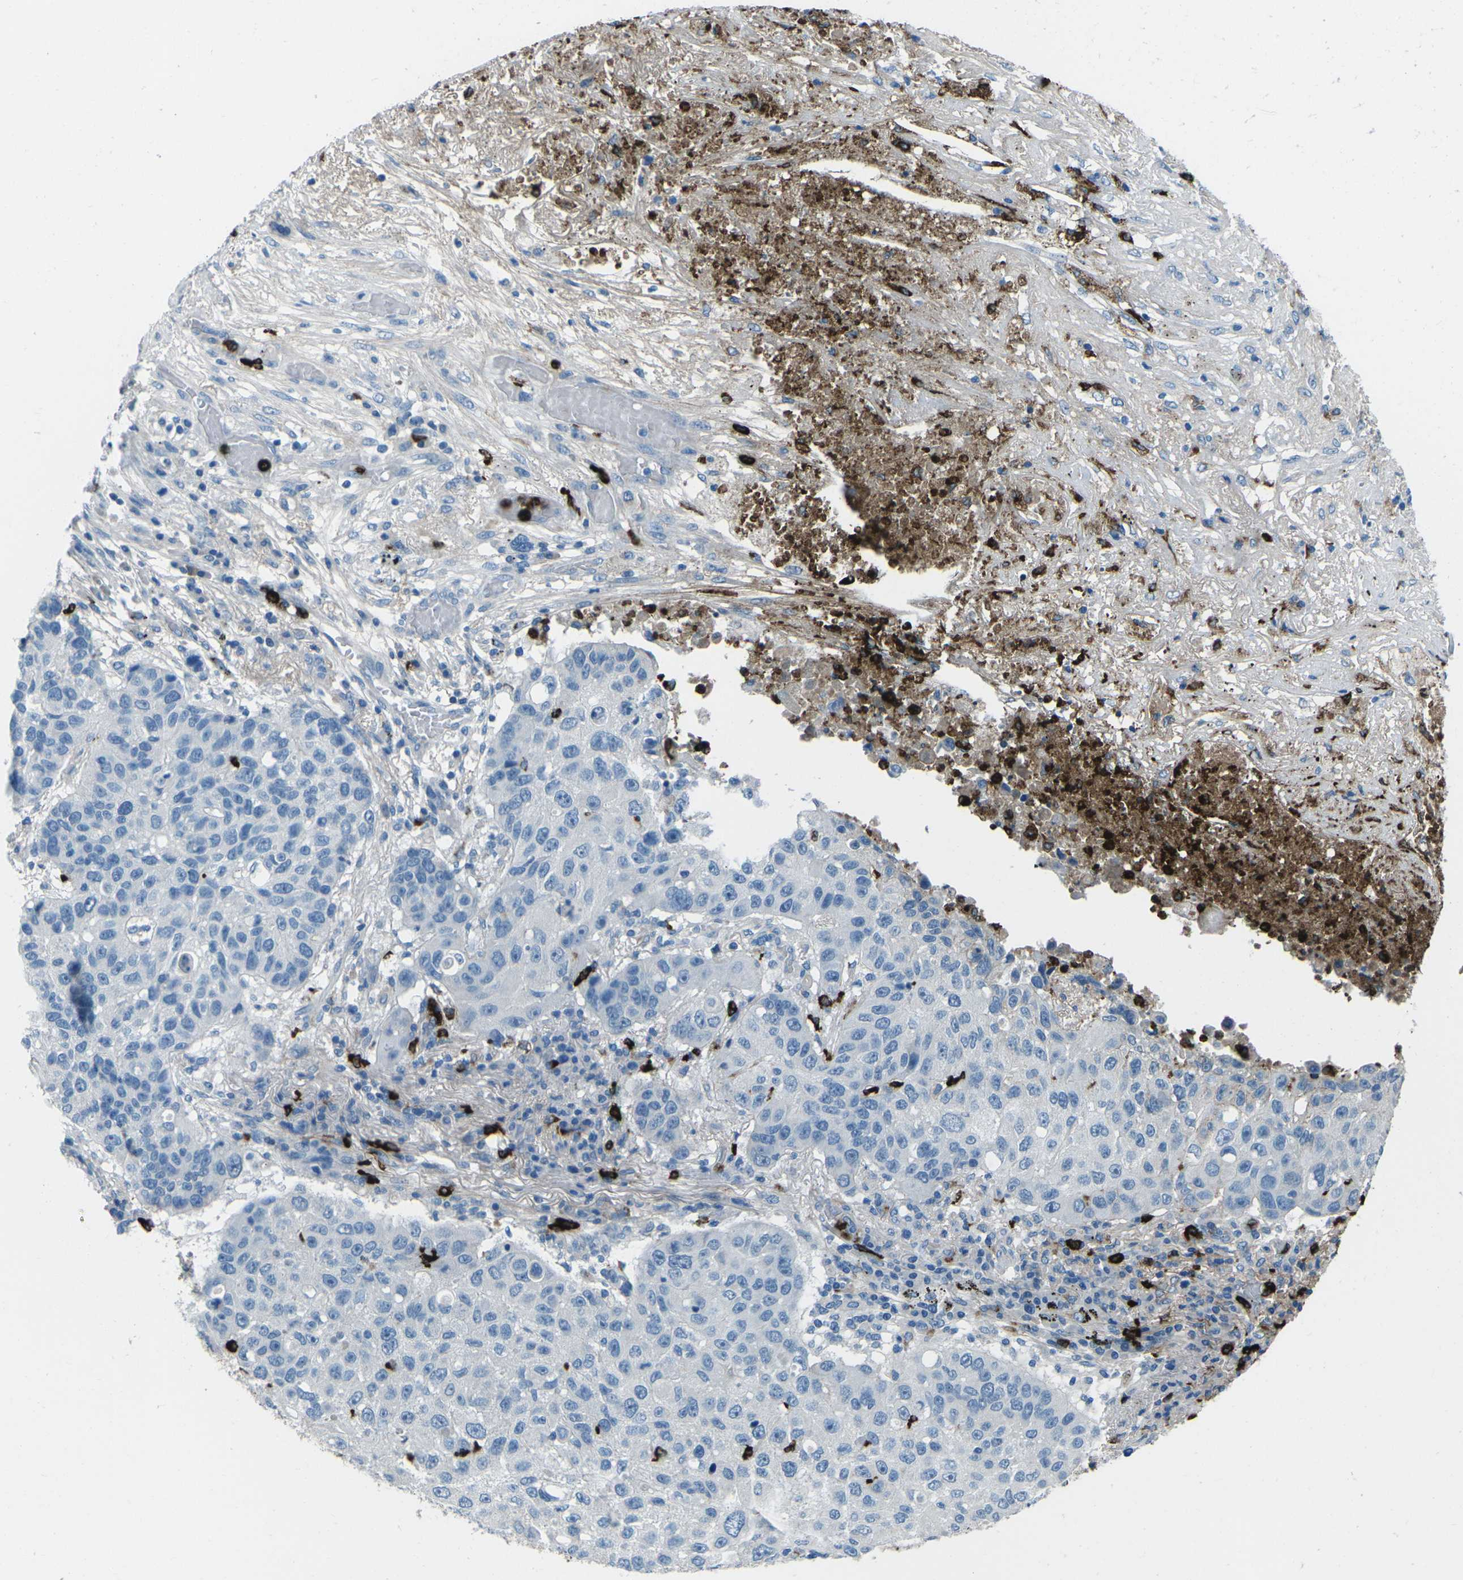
{"staining": {"intensity": "negative", "quantity": "none", "location": "none"}, "tissue": "lung cancer", "cell_type": "Tumor cells", "image_type": "cancer", "snomed": [{"axis": "morphology", "description": "Squamous cell carcinoma, NOS"}, {"axis": "topography", "description": "Lung"}], "caption": "Immunohistochemical staining of lung squamous cell carcinoma demonstrates no significant positivity in tumor cells.", "gene": "FCN1", "patient": {"sex": "male", "age": 57}}